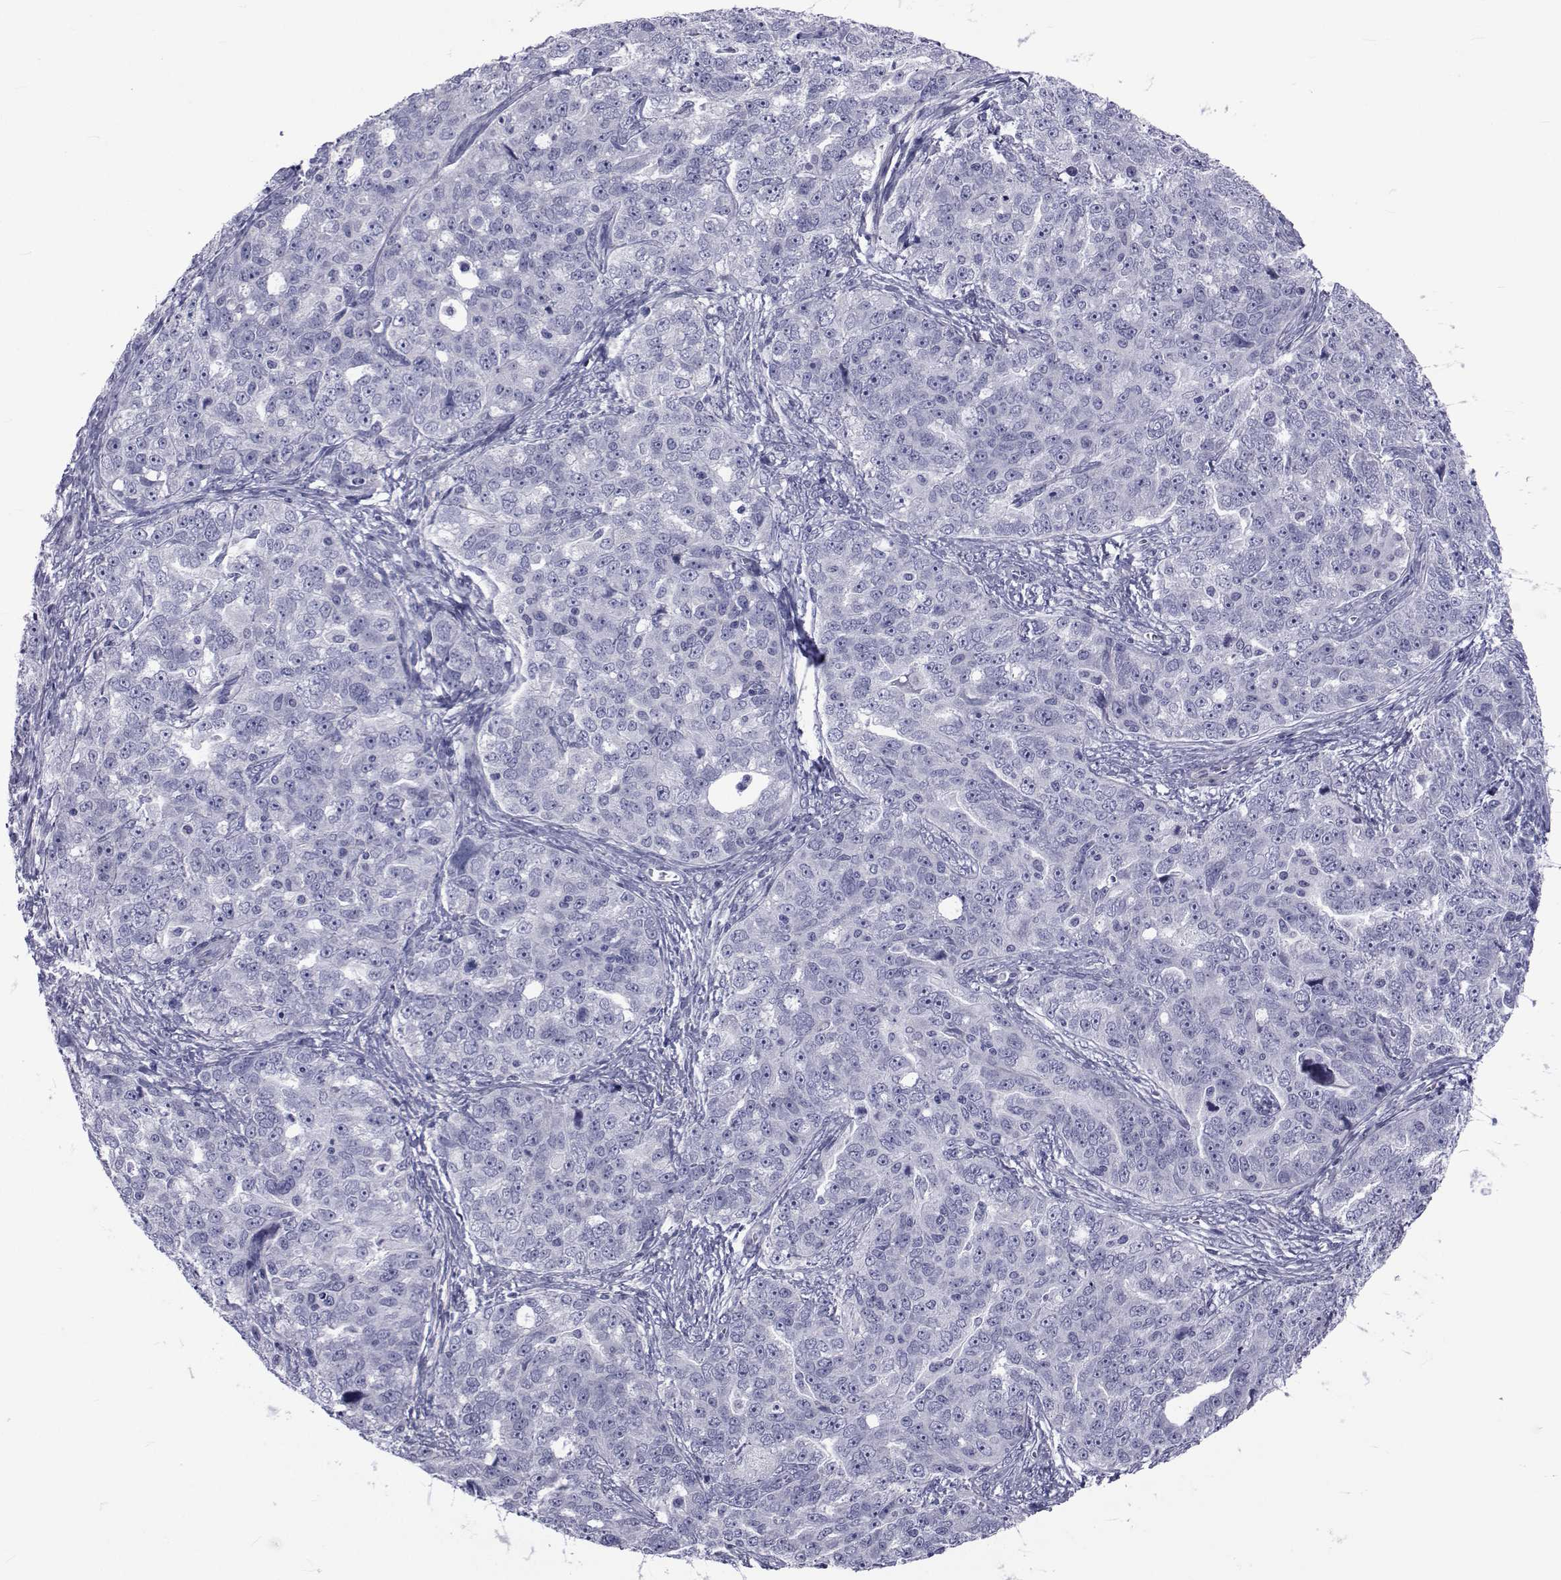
{"staining": {"intensity": "negative", "quantity": "none", "location": "none"}, "tissue": "ovarian cancer", "cell_type": "Tumor cells", "image_type": "cancer", "snomed": [{"axis": "morphology", "description": "Cystadenocarcinoma, serous, NOS"}, {"axis": "topography", "description": "Ovary"}], "caption": "DAB (3,3'-diaminobenzidine) immunohistochemical staining of human ovarian cancer shows no significant expression in tumor cells.", "gene": "GKAP1", "patient": {"sex": "female", "age": 51}}